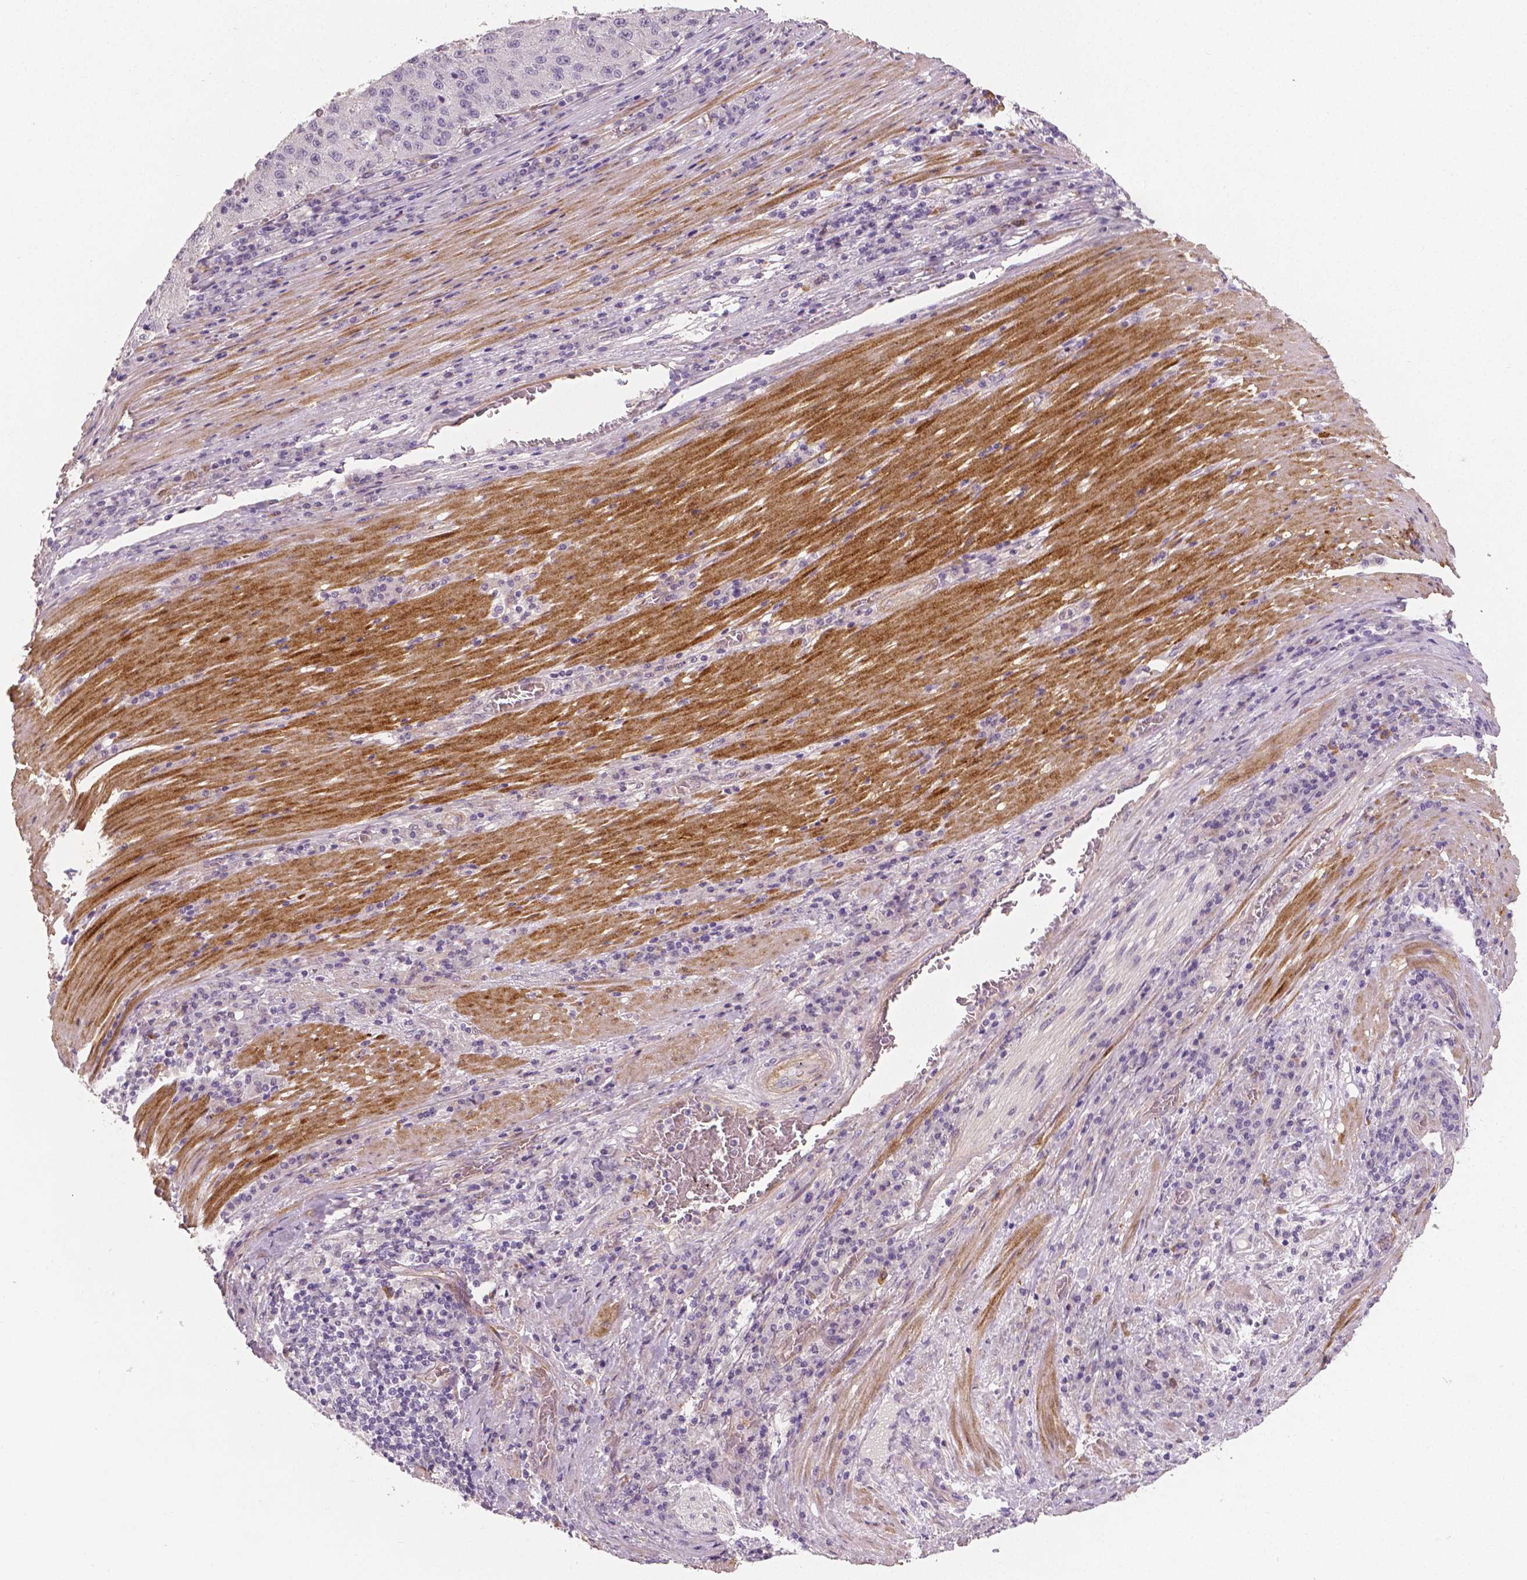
{"staining": {"intensity": "negative", "quantity": "none", "location": "none"}, "tissue": "stomach cancer", "cell_type": "Tumor cells", "image_type": "cancer", "snomed": [{"axis": "morphology", "description": "Adenocarcinoma, NOS"}, {"axis": "topography", "description": "Stomach"}], "caption": "Stomach cancer was stained to show a protein in brown. There is no significant expression in tumor cells.", "gene": "FLT1", "patient": {"sex": "male", "age": 71}}